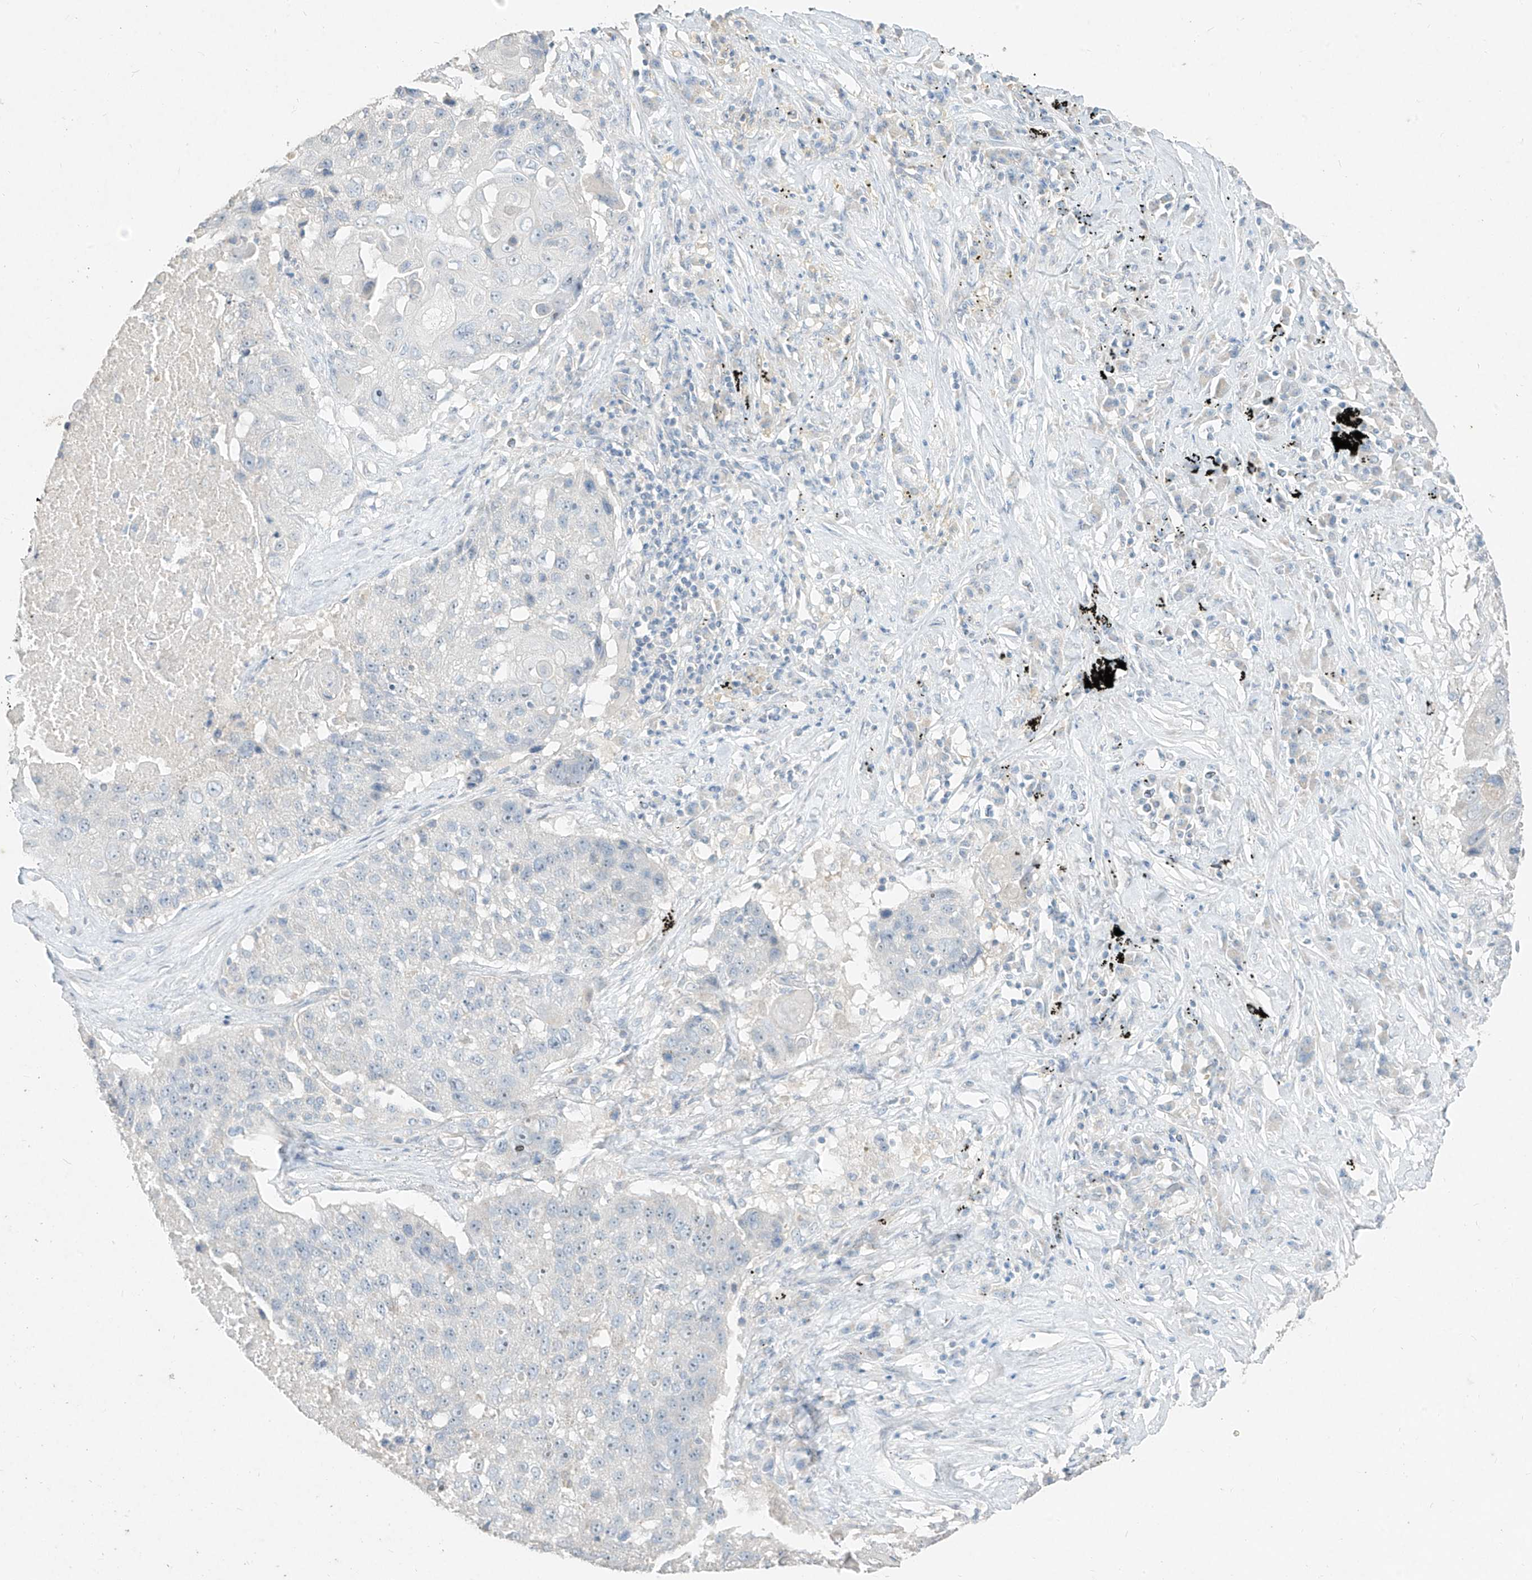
{"staining": {"intensity": "negative", "quantity": "none", "location": "none"}, "tissue": "lung cancer", "cell_type": "Tumor cells", "image_type": "cancer", "snomed": [{"axis": "morphology", "description": "Squamous cell carcinoma, NOS"}, {"axis": "topography", "description": "Lung"}], "caption": "This is an IHC histopathology image of lung squamous cell carcinoma. There is no positivity in tumor cells.", "gene": "ZZEF1", "patient": {"sex": "male", "age": 61}}